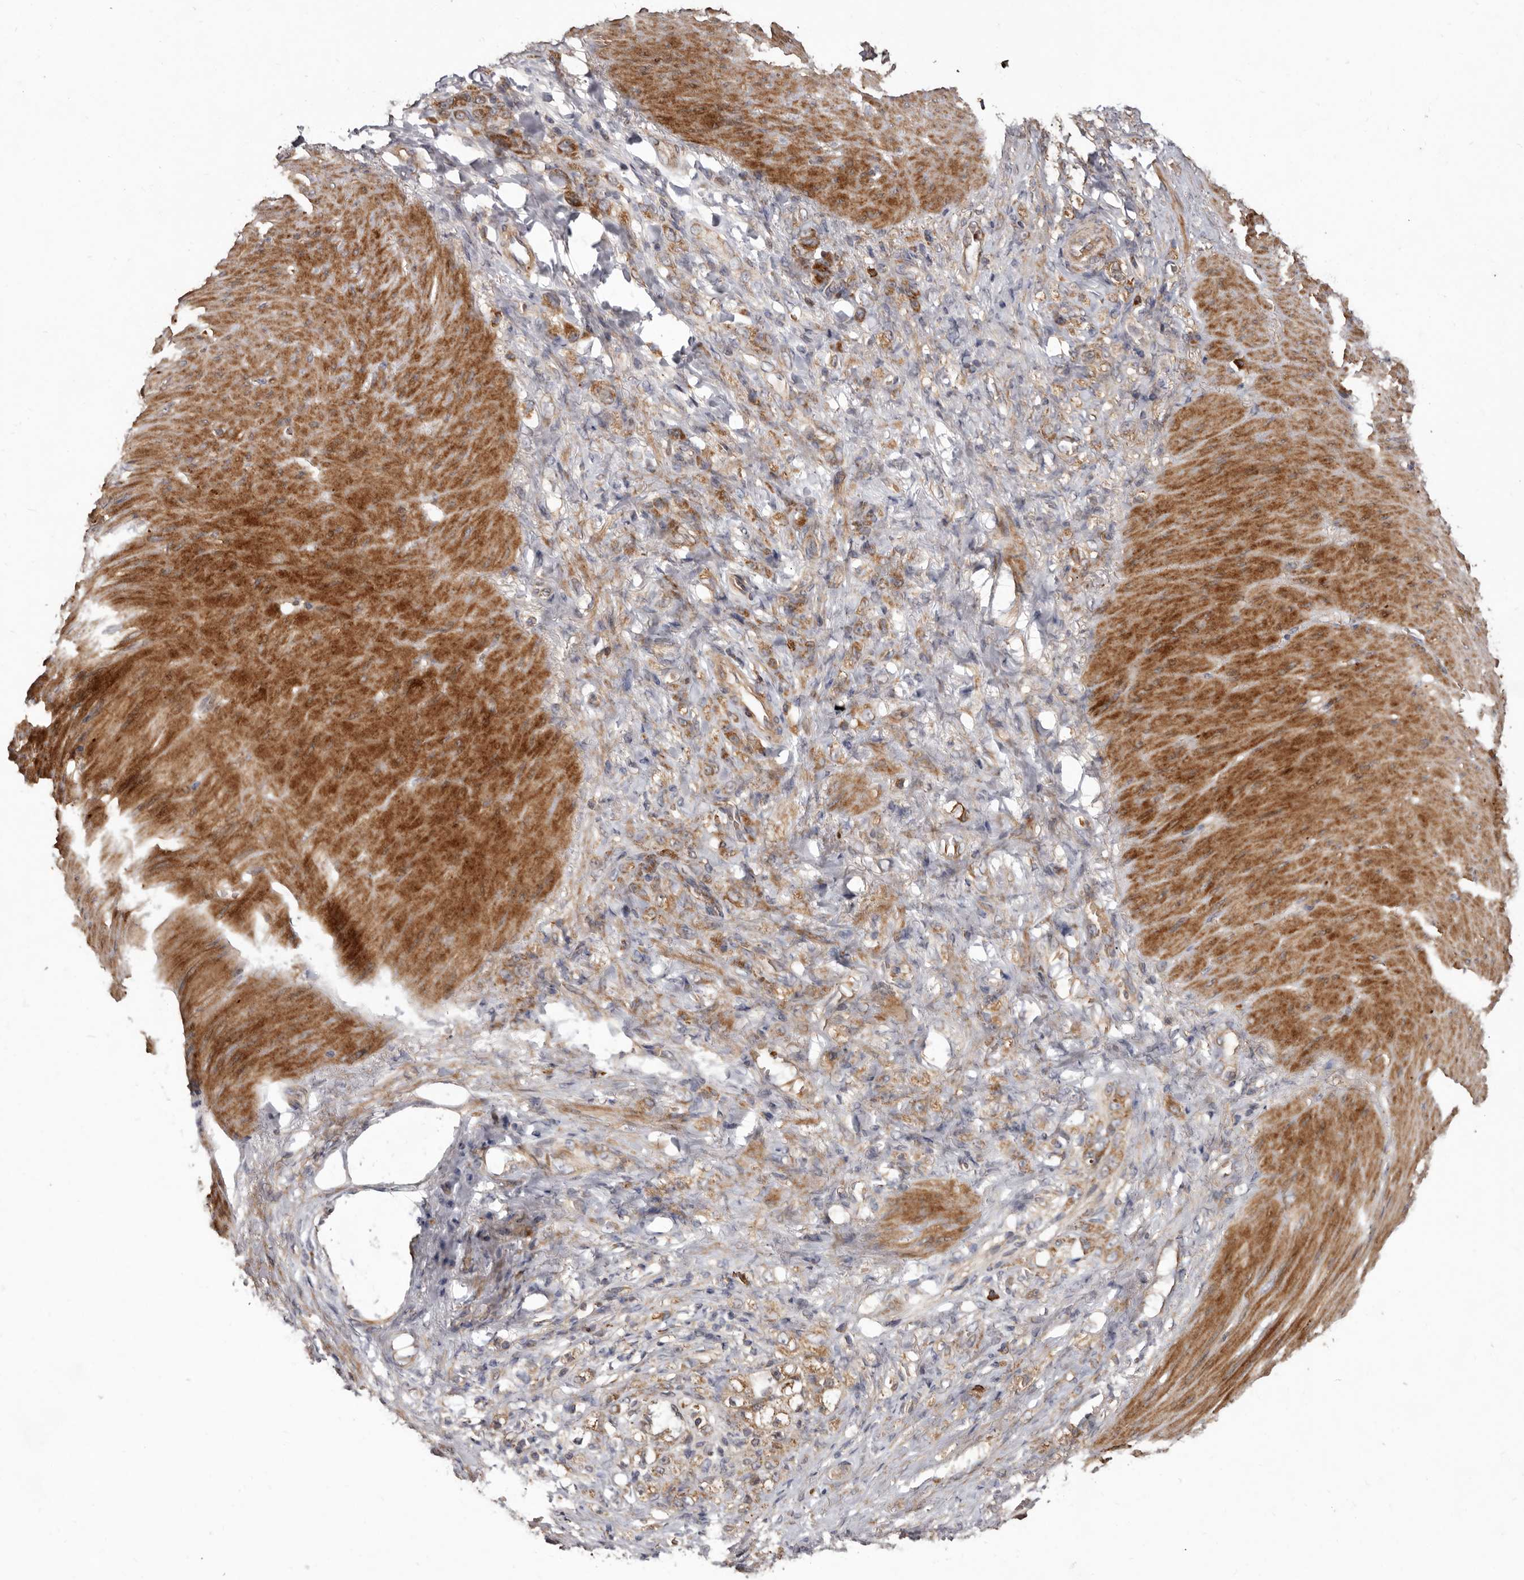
{"staining": {"intensity": "moderate", "quantity": ">75%", "location": "cytoplasmic/membranous"}, "tissue": "stomach cancer", "cell_type": "Tumor cells", "image_type": "cancer", "snomed": [{"axis": "morphology", "description": "Normal tissue, NOS"}, {"axis": "morphology", "description": "Adenocarcinoma, NOS"}, {"axis": "topography", "description": "Stomach"}], "caption": "Protein staining of stomach cancer tissue reveals moderate cytoplasmic/membranous expression in about >75% of tumor cells.", "gene": "GOT1L1", "patient": {"sex": "male", "age": 82}}